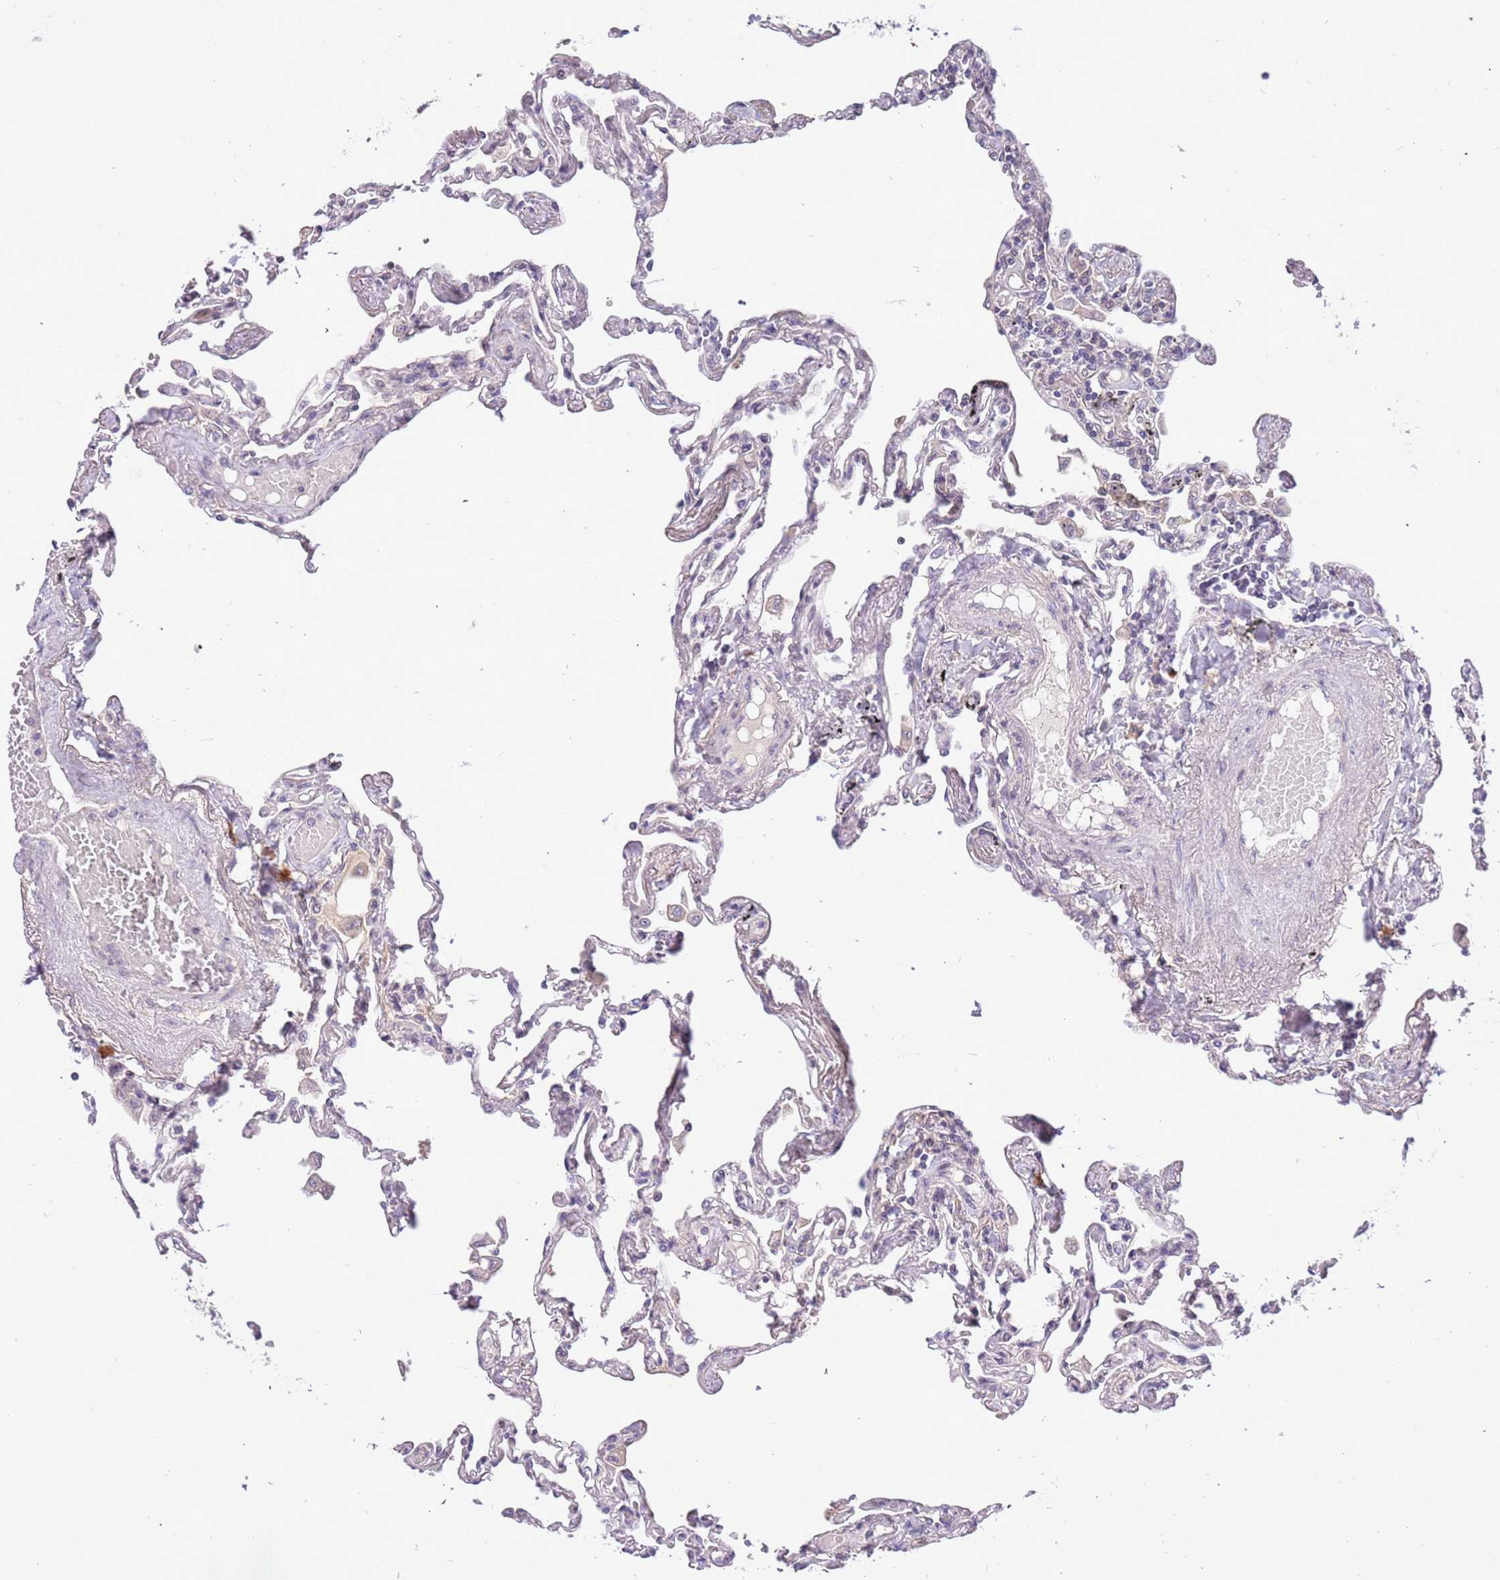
{"staining": {"intensity": "negative", "quantity": "none", "location": "none"}, "tissue": "lung", "cell_type": "Alveolar cells", "image_type": "normal", "snomed": [{"axis": "morphology", "description": "Normal tissue, NOS"}, {"axis": "topography", "description": "Lung"}], "caption": "Immunohistochemical staining of normal lung exhibits no significant staining in alveolar cells. (DAB immunohistochemistry (IHC), high magnification).", "gene": "MAGEF1", "patient": {"sex": "female", "age": 67}}